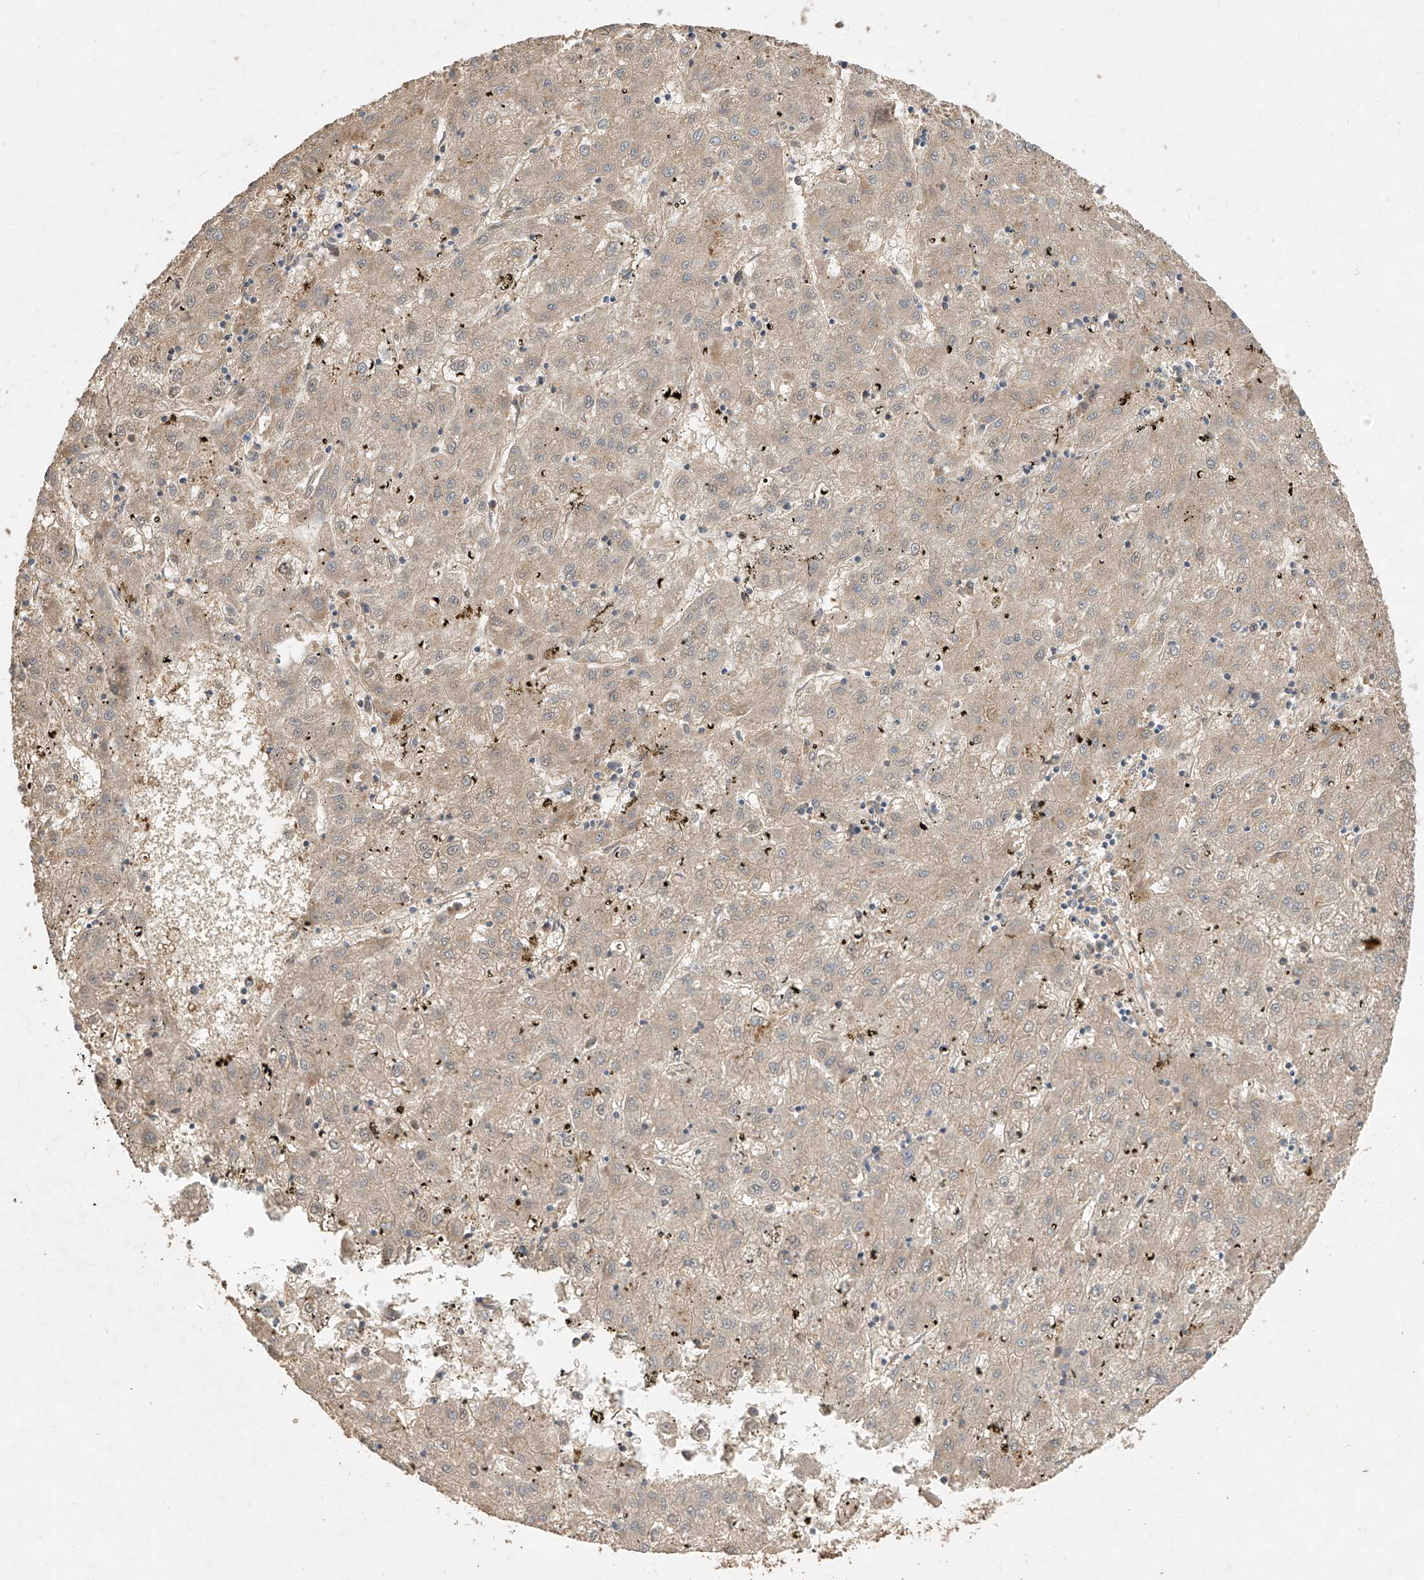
{"staining": {"intensity": "weak", "quantity": "<25%", "location": "cytoplasmic/membranous"}, "tissue": "liver cancer", "cell_type": "Tumor cells", "image_type": "cancer", "snomed": [{"axis": "morphology", "description": "Carcinoma, Hepatocellular, NOS"}, {"axis": "topography", "description": "Liver"}], "caption": "The micrograph shows no staining of tumor cells in liver cancer.", "gene": "CACNA2D4", "patient": {"sex": "male", "age": 72}}